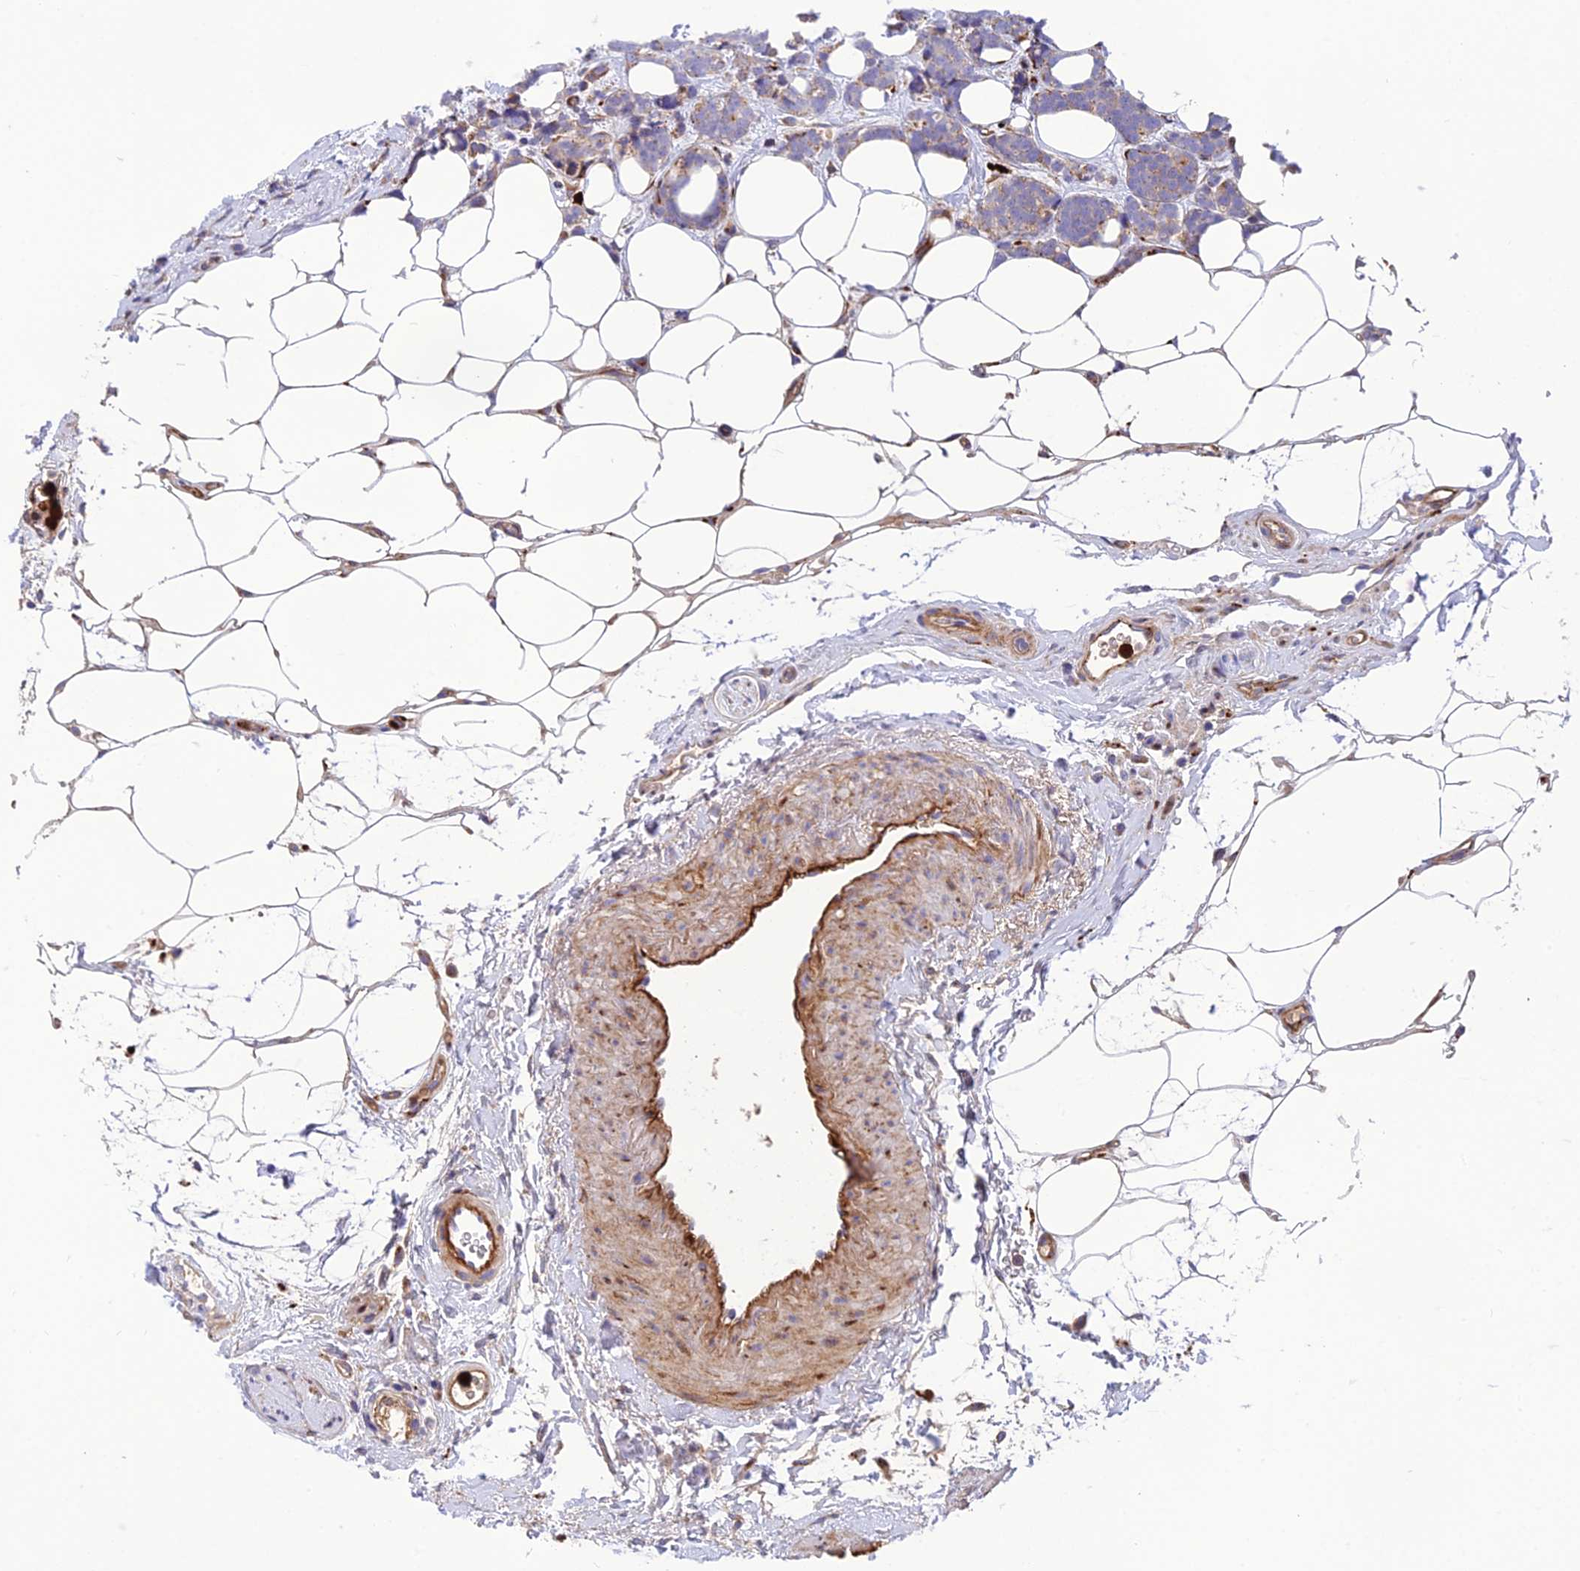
{"staining": {"intensity": "negative", "quantity": "none", "location": "none"}, "tissue": "breast cancer", "cell_type": "Tumor cells", "image_type": "cancer", "snomed": [{"axis": "morphology", "description": "Lobular carcinoma"}, {"axis": "topography", "description": "Breast"}], "caption": "An IHC micrograph of breast cancer is shown. There is no staining in tumor cells of breast cancer.", "gene": "CPSF4L", "patient": {"sex": "female", "age": 58}}